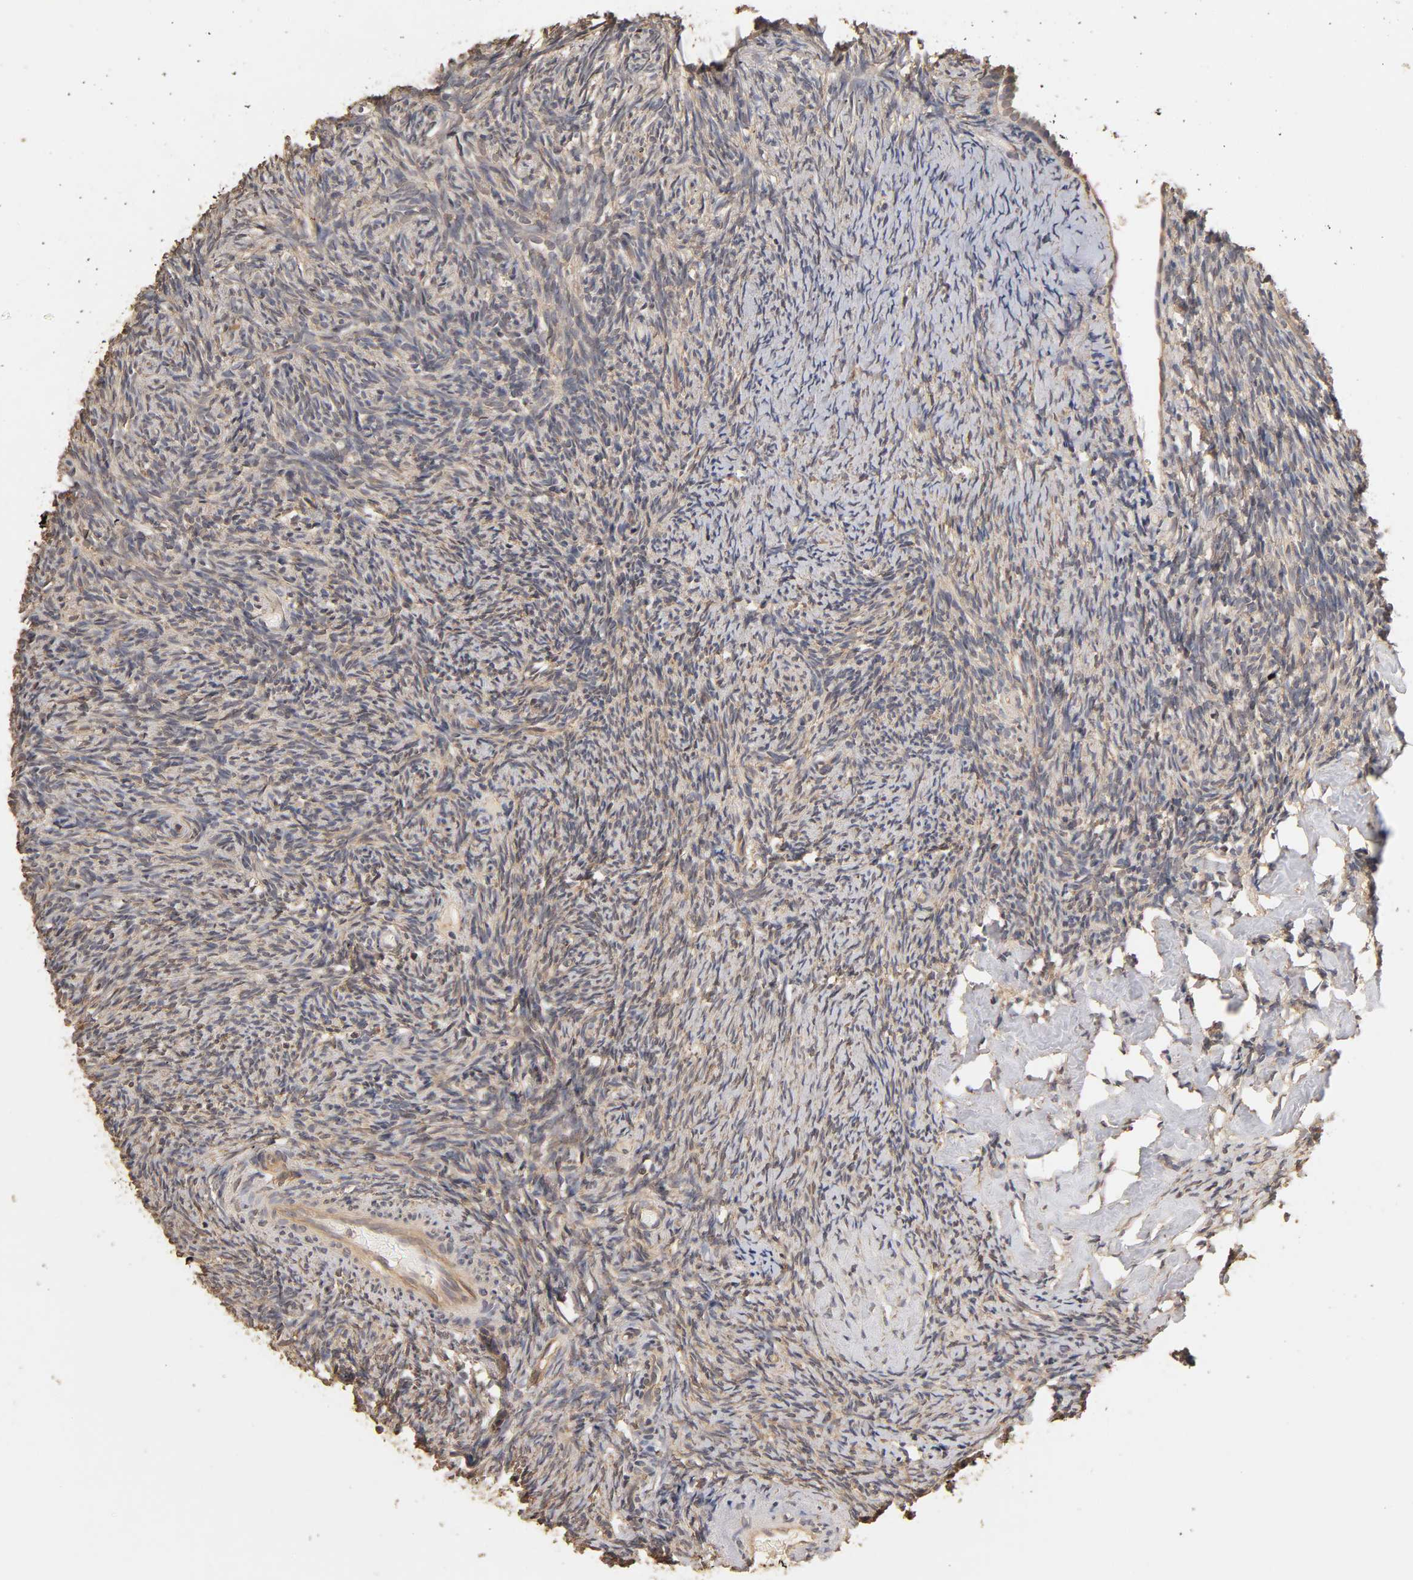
{"staining": {"intensity": "weak", "quantity": "25%-75%", "location": "cytoplasmic/membranous"}, "tissue": "ovary", "cell_type": "Ovarian stroma cells", "image_type": "normal", "snomed": [{"axis": "morphology", "description": "Normal tissue, NOS"}, {"axis": "topography", "description": "Ovary"}], "caption": "Immunohistochemical staining of benign human ovary shows 25%-75% levels of weak cytoplasmic/membranous protein expression in about 25%-75% of ovarian stroma cells.", "gene": "VSIG4", "patient": {"sex": "female", "age": 60}}